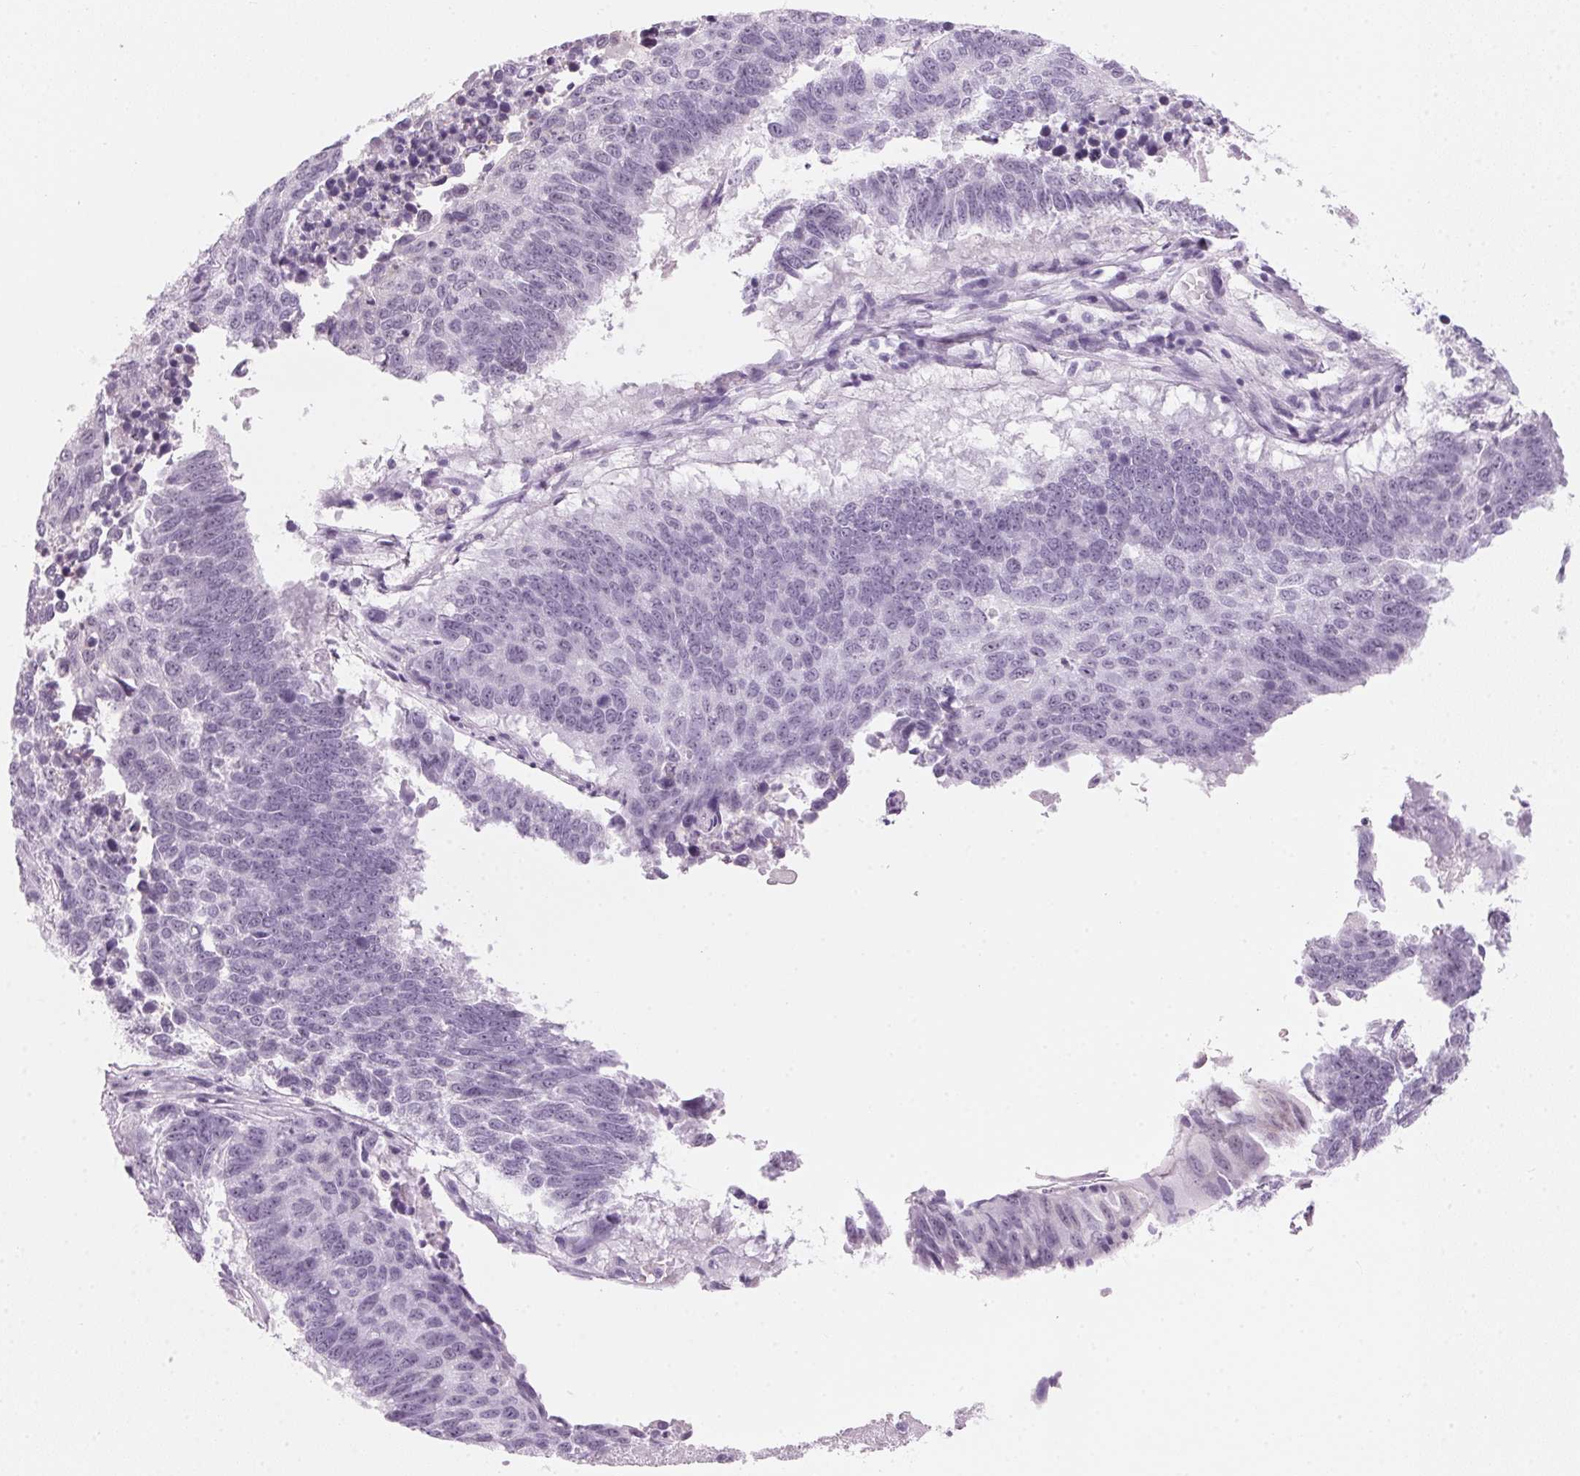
{"staining": {"intensity": "negative", "quantity": "none", "location": "none"}, "tissue": "lung cancer", "cell_type": "Tumor cells", "image_type": "cancer", "snomed": [{"axis": "morphology", "description": "Squamous cell carcinoma, NOS"}, {"axis": "topography", "description": "Lung"}], "caption": "This image is of lung cancer stained with IHC to label a protein in brown with the nuclei are counter-stained blue. There is no expression in tumor cells.", "gene": "DNTTIP2", "patient": {"sex": "male", "age": 73}}